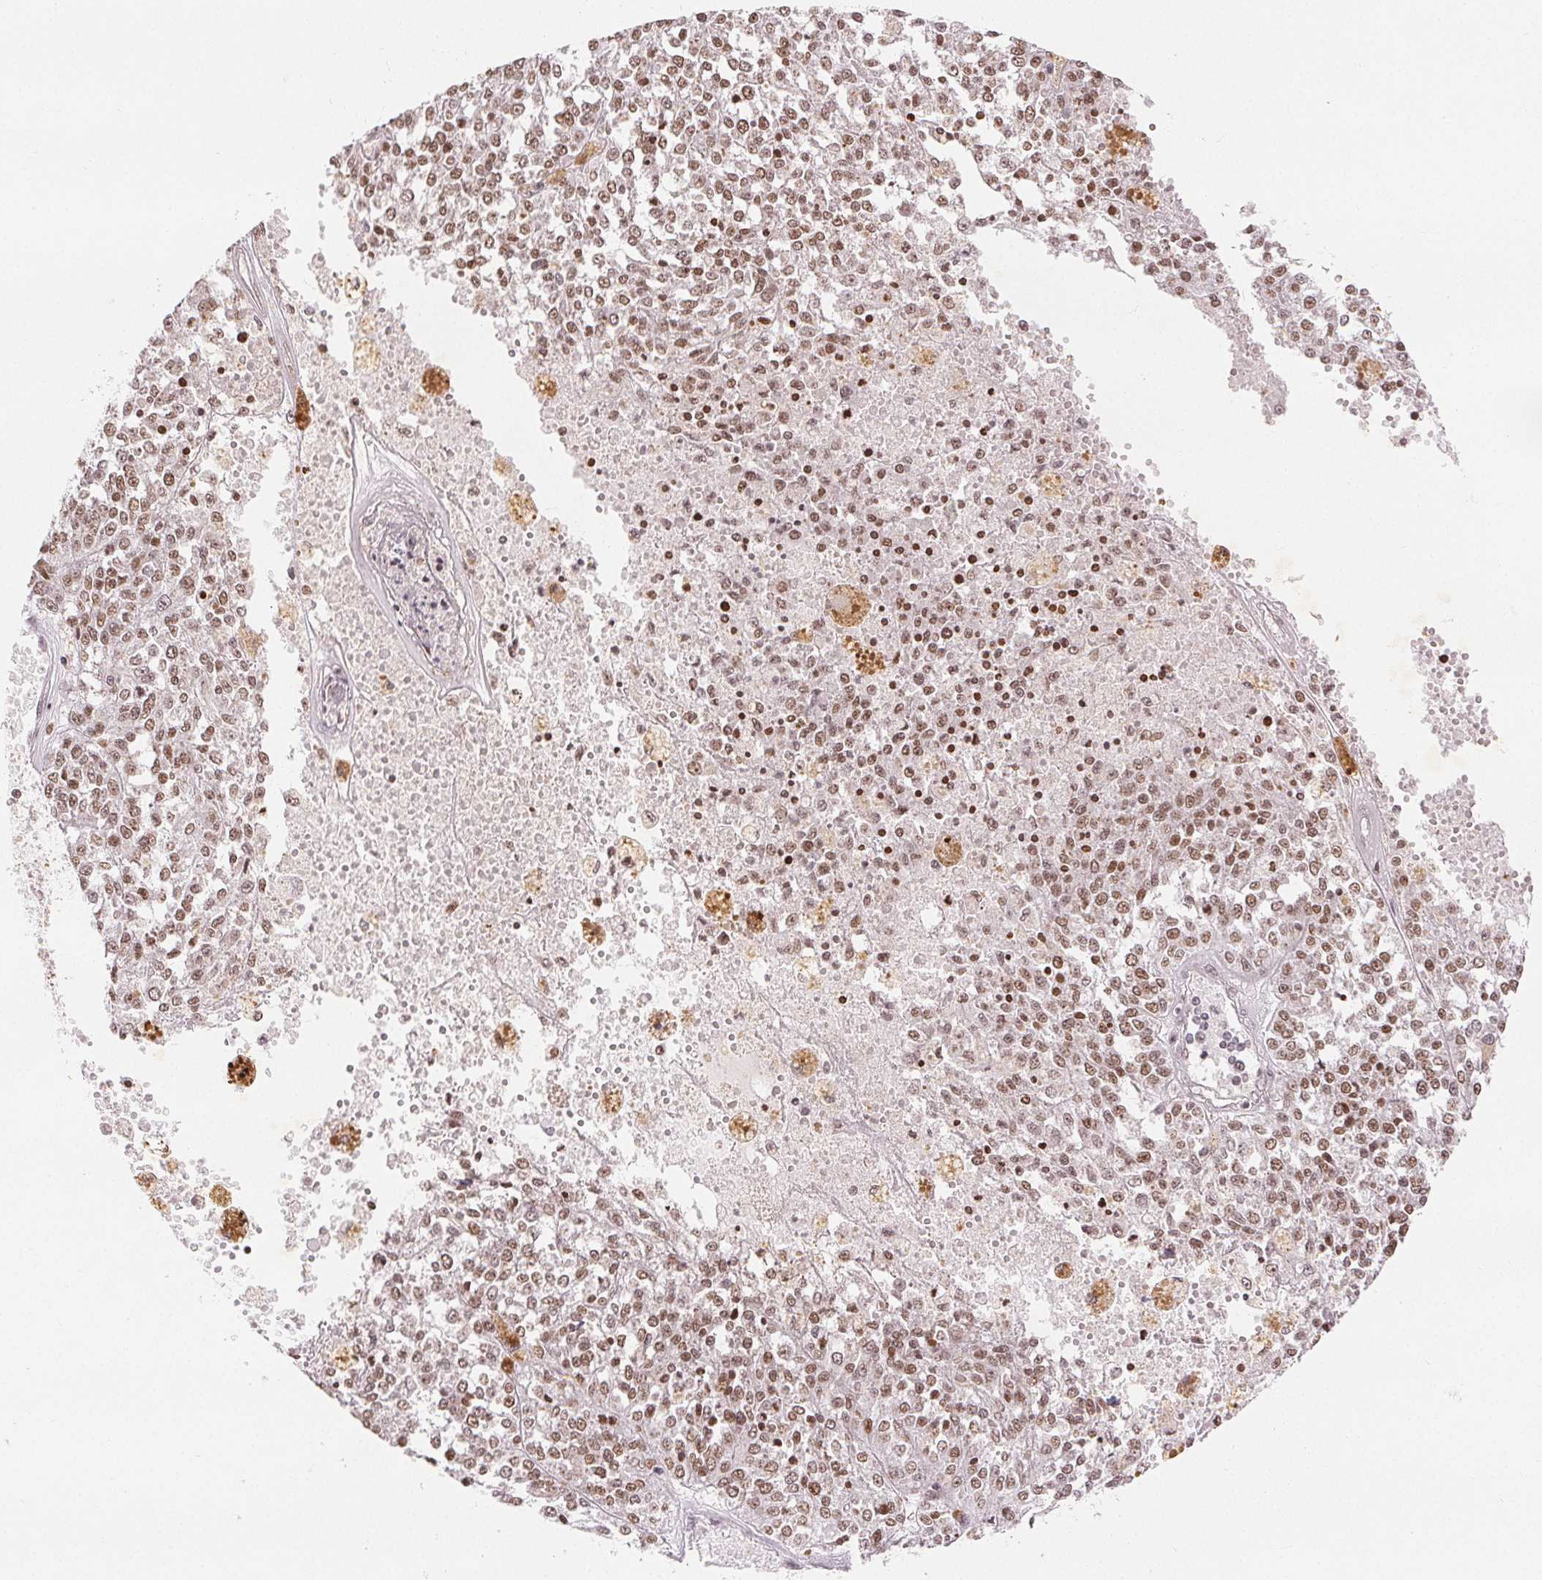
{"staining": {"intensity": "moderate", "quantity": ">75%", "location": "nuclear"}, "tissue": "melanoma", "cell_type": "Tumor cells", "image_type": "cancer", "snomed": [{"axis": "morphology", "description": "Malignant melanoma, Metastatic site"}, {"axis": "topography", "description": "Lymph node"}], "caption": "Moderate nuclear protein positivity is present in about >75% of tumor cells in melanoma.", "gene": "DEK", "patient": {"sex": "female", "age": 64}}